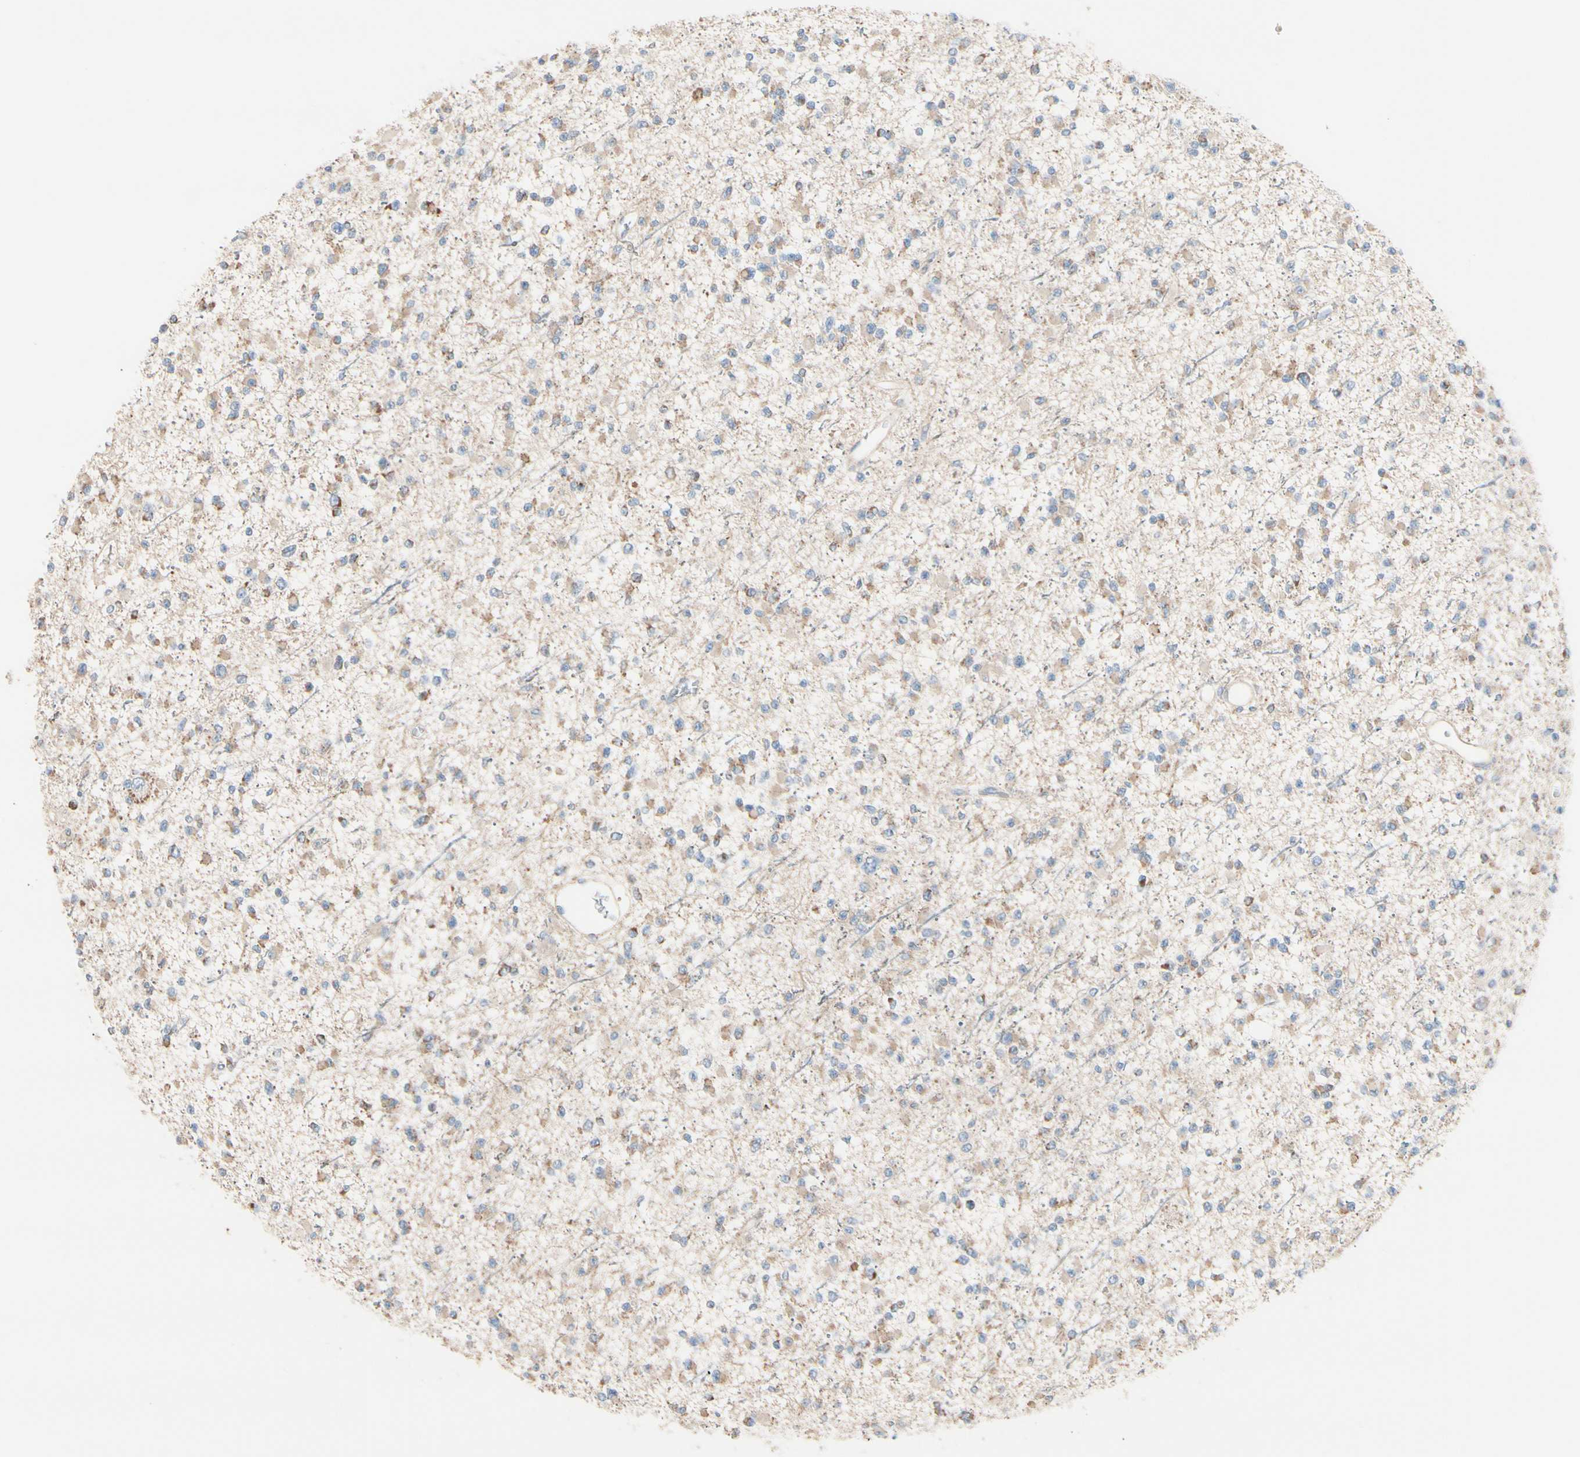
{"staining": {"intensity": "weak", "quantity": "25%-75%", "location": "cytoplasmic/membranous"}, "tissue": "glioma", "cell_type": "Tumor cells", "image_type": "cancer", "snomed": [{"axis": "morphology", "description": "Glioma, malignant, Low grade"}, {"axis": "topography", "description": "Brain"}], "caption": "A high-resolution histopathology image shows immunohistochemistry (IHC) staining of malignant glioma (low-grade), which displays weak cytoplasmic/membranous expression in approximately 25%-75% of tumor cells.", "gene": "EPHA3", "patient": {"sex": "female", "age": 22}}